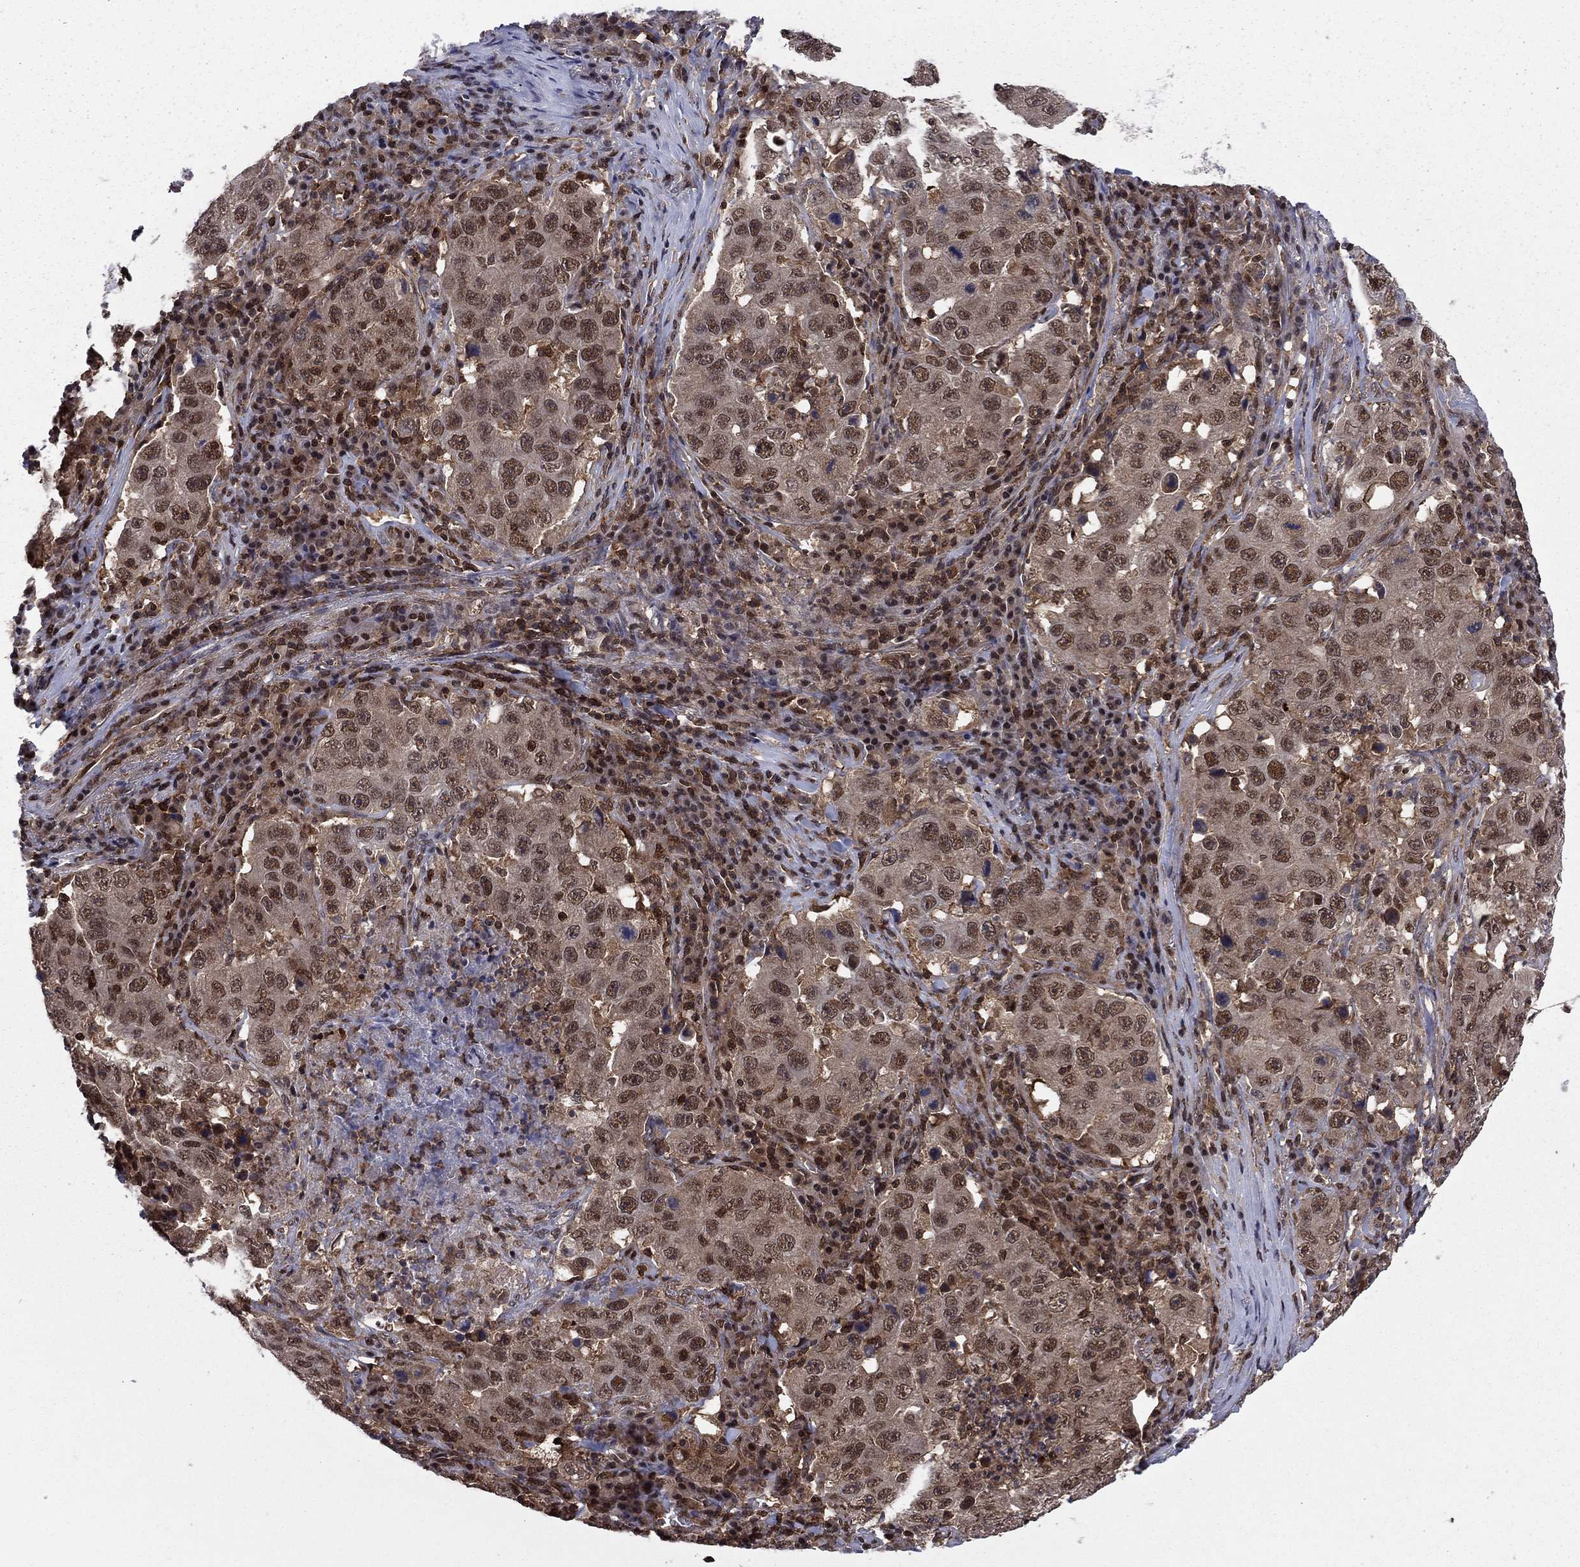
{"staining": {"intensity": "moderate", "quantity": "25%-75%", "location": "nuclear"}, "tissue": "lung cancer", "cell_type": "Tumor cells", "image_type": "cancer", "snomed": [{"axis": "morphology", "description": "Adenocarcinoma, NOS"}, {"axis": "topography", "description": "Lung"}], "caption": "Lung cancer stained with IHC exhibits moderate nuclear staining in approximately 25%-75% of tumor cells.", "gene": "PSMD2", "patient": {"sex": "male", "age": 73}}